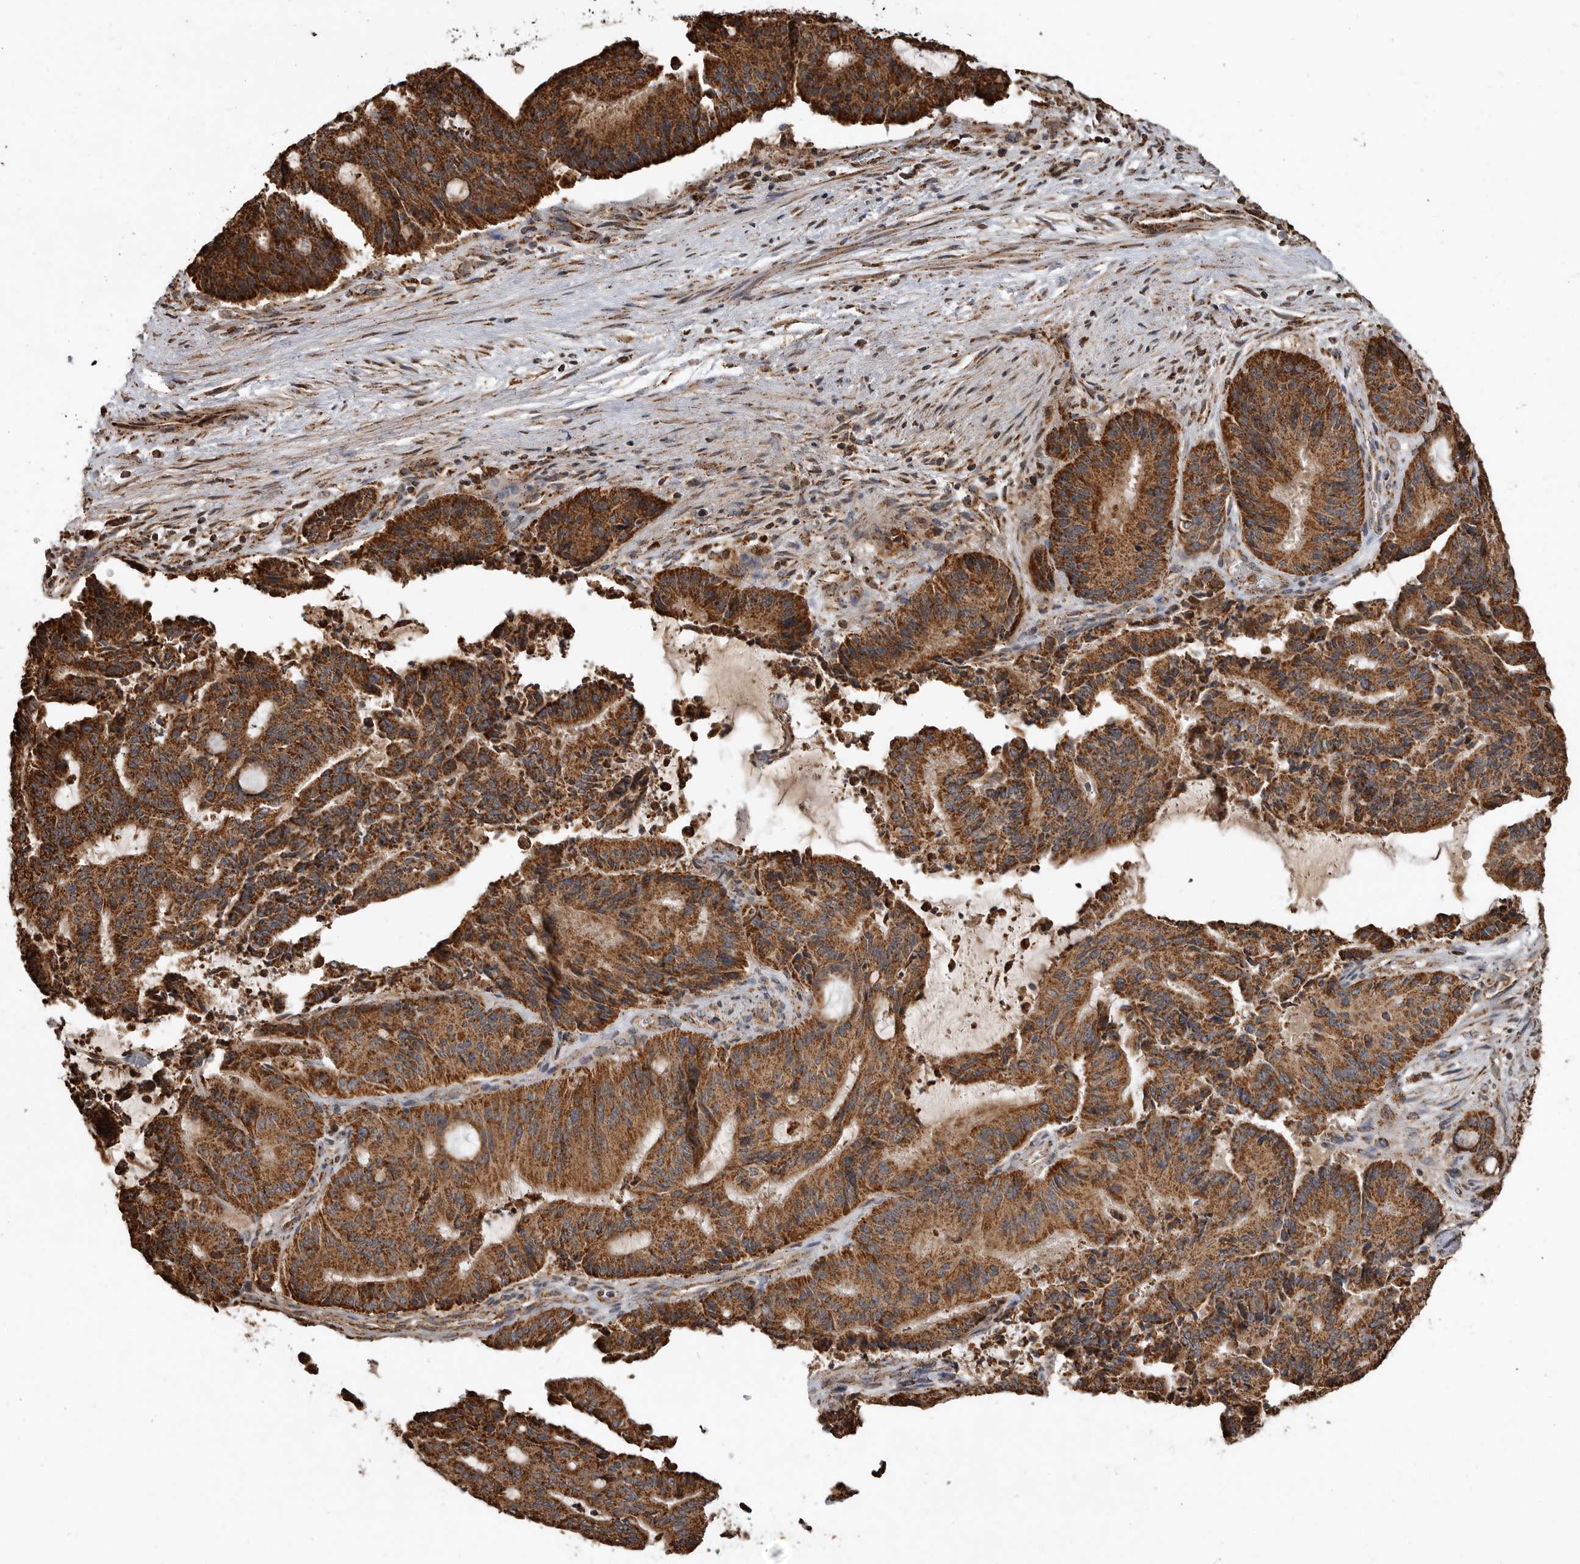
{"staining": {"intensity": "strong", "quantity": ">75%", "location": "cytoplasmic/membranous"}, "tissue": "liver cancer", "cell_type": "Tumor cells", "image_type": "cancer", "snomed": [{"axis": "morphology", "description": "Normal tissue, NOS"}, {"axis": "morphology", "description": "Cholangiocarcinoma"}, {"axis": "topography", "description": "Liver"}, {"axis": "topography", "description": "Peripheral nerve tissue"}], "caption": "Immunohistochemistry (IHC) photomicrograph of cholangiocarcinoma (liver) stained for a protein (brown), which exhibits high levels of strong cytoplasmic/membranous staining in approximately >75% of tumor cells.", "gene": "GCNT2", "patient": {"sex": "female", "age": 73}}